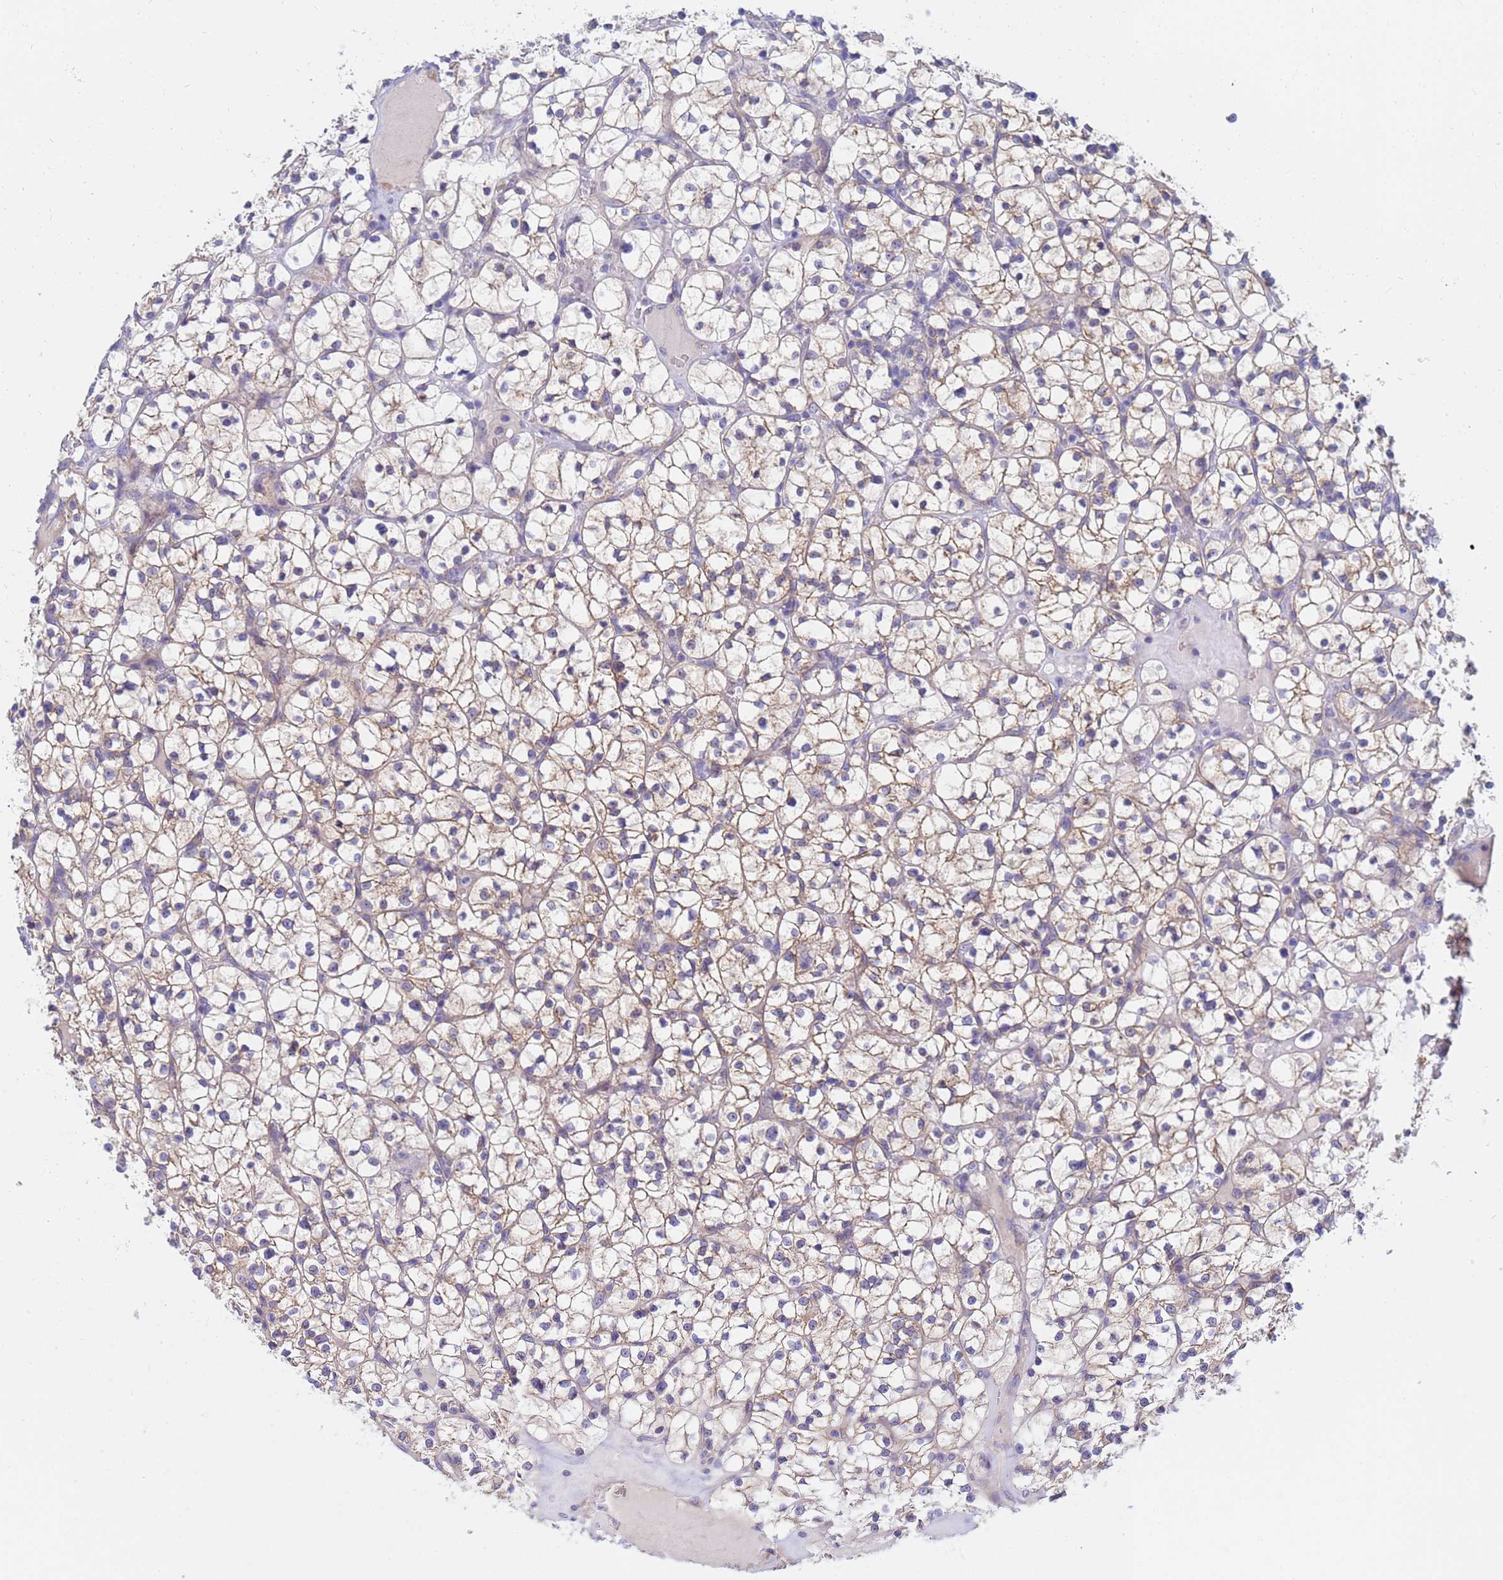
{"staining": {"intensity": "weak", "quantity": ">75%", "location": "cytoplasmic/membranous"}, "tissue": "renal cancer", "cell_type": "Tumor cells", "image_type": "cancer", "snomed": [{"axis": "morphology", "description": "Adenocarcinoma, NOS"}, {"axis": "topography", "description": "Kidney"}], "caption": "Tumor cells demonstrate low levels of weak cytoplasmic/membranous positivity in approximately >75% of cells in renal adenocarcinoma. Nuclei are stained in blue.", "gene": "SDR39U1", "patient": {"sex": "female", "age": 64}}